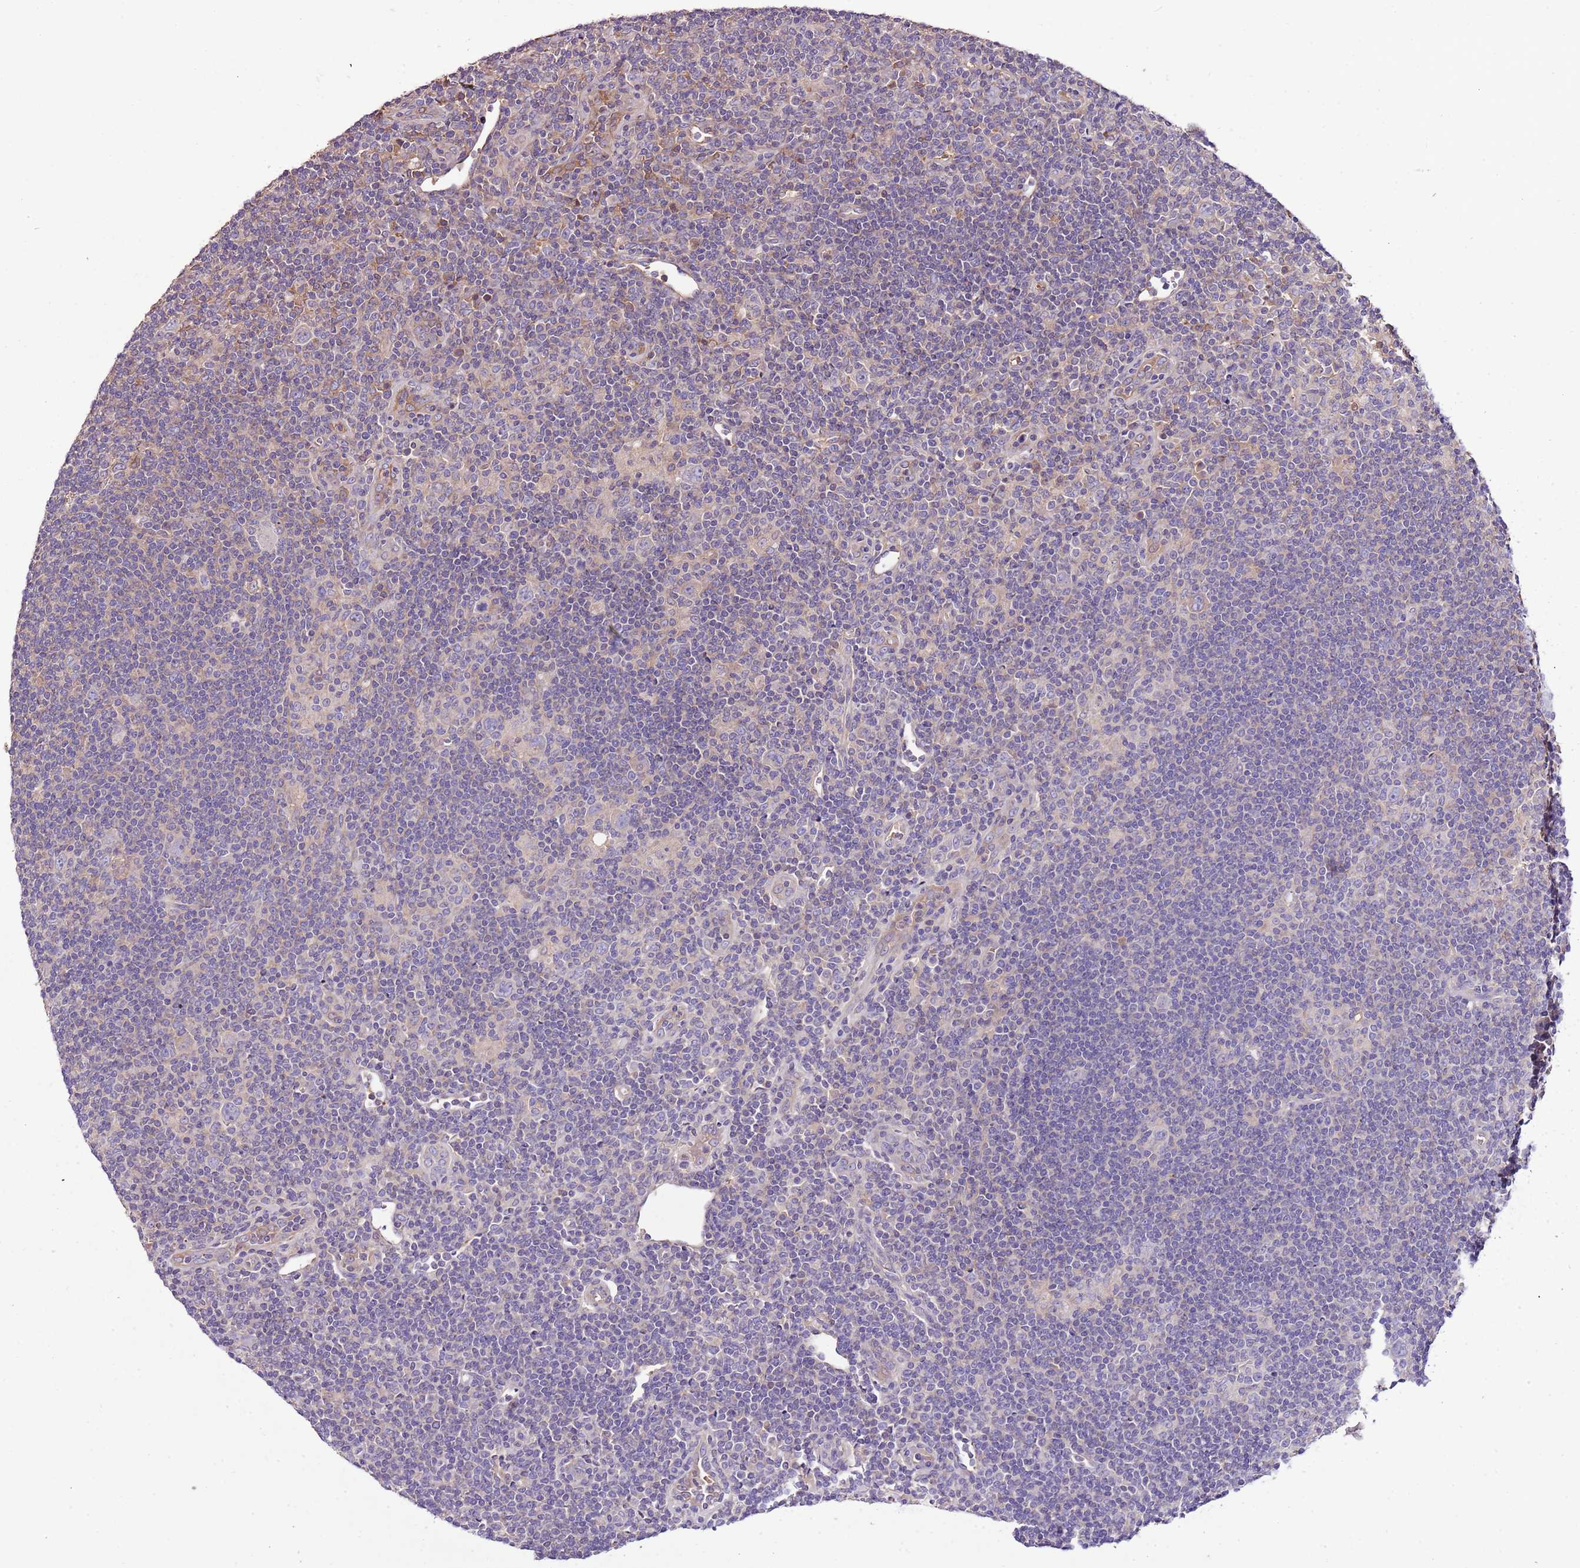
{"staining": {"intensity": "negative", "quantity": "none", "location": "none"}, "tissue": "lymphoma", "cell_type": "Tumor cells", "image_type": "cancer", "snomed": [{"axis": "morphology", "description": "Hodgkin's disease, NOS"}, {"axis": "topography", "description": "Lymph node"}], "caption": "The image reveals no significant positivity in tumor cells of lymphoma.", "gene": "DENR", "patient": {"sex": "female", "age": 57}}